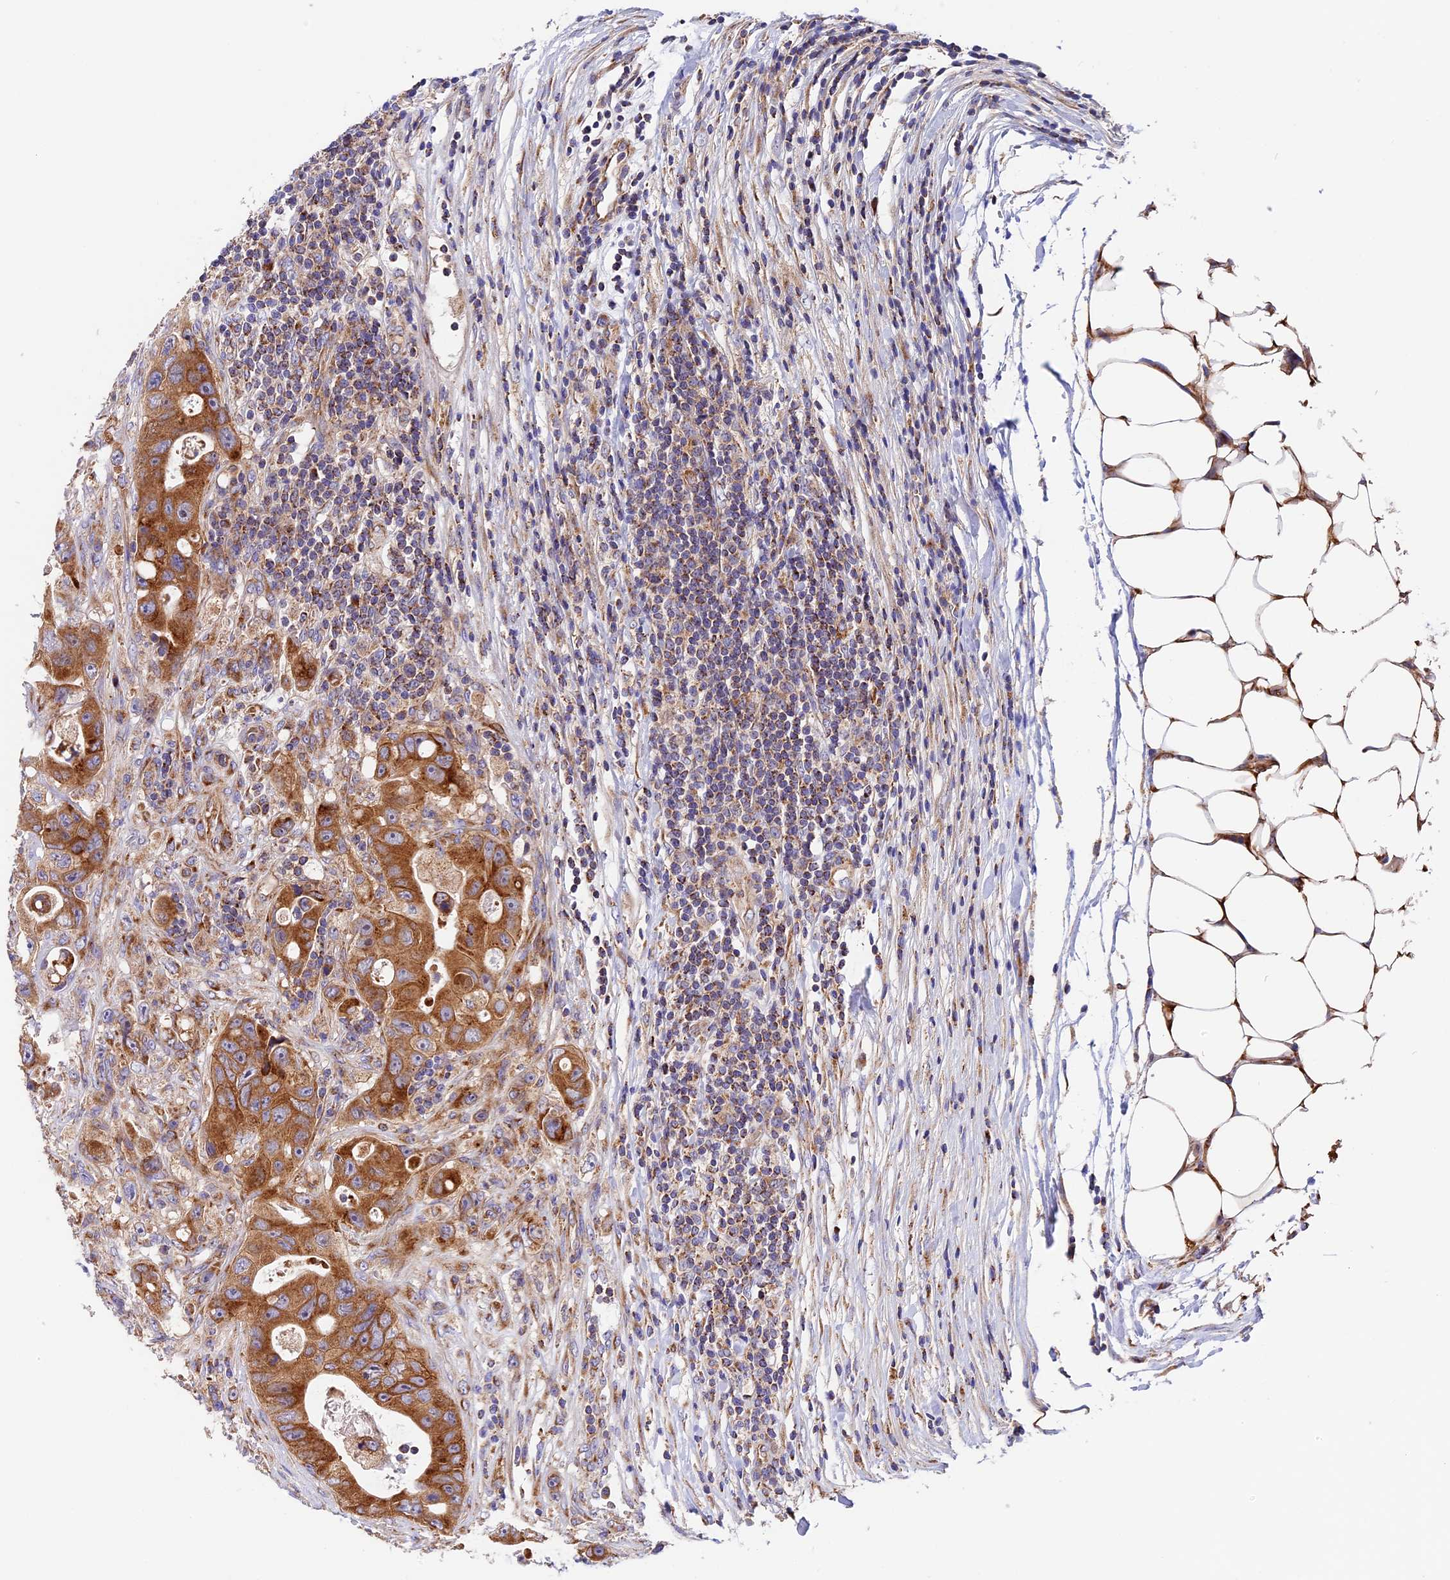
{"staining": {"intensity": "moderate", "quantity": ">75%", "location": "cytoplasmic/membranous"}, "tissue": "colorectal cancer", "cell_type": "Tumor cells", "image_type": "cancer", "snomed": [{"axis": "morphology", "description": "Adenocarcinoma, NOS"}, {"axis": "topography", "description": "Colon"}], "caption": "An image showing moderate cytoplasmic/membranous expression in approximately >75% of tumor cells in adenocarcinoma (colorectal), as visualized by brown immunohistochemical staining.", "gene": "MRAS", "patient": {"sex": "female", "age": 46}}